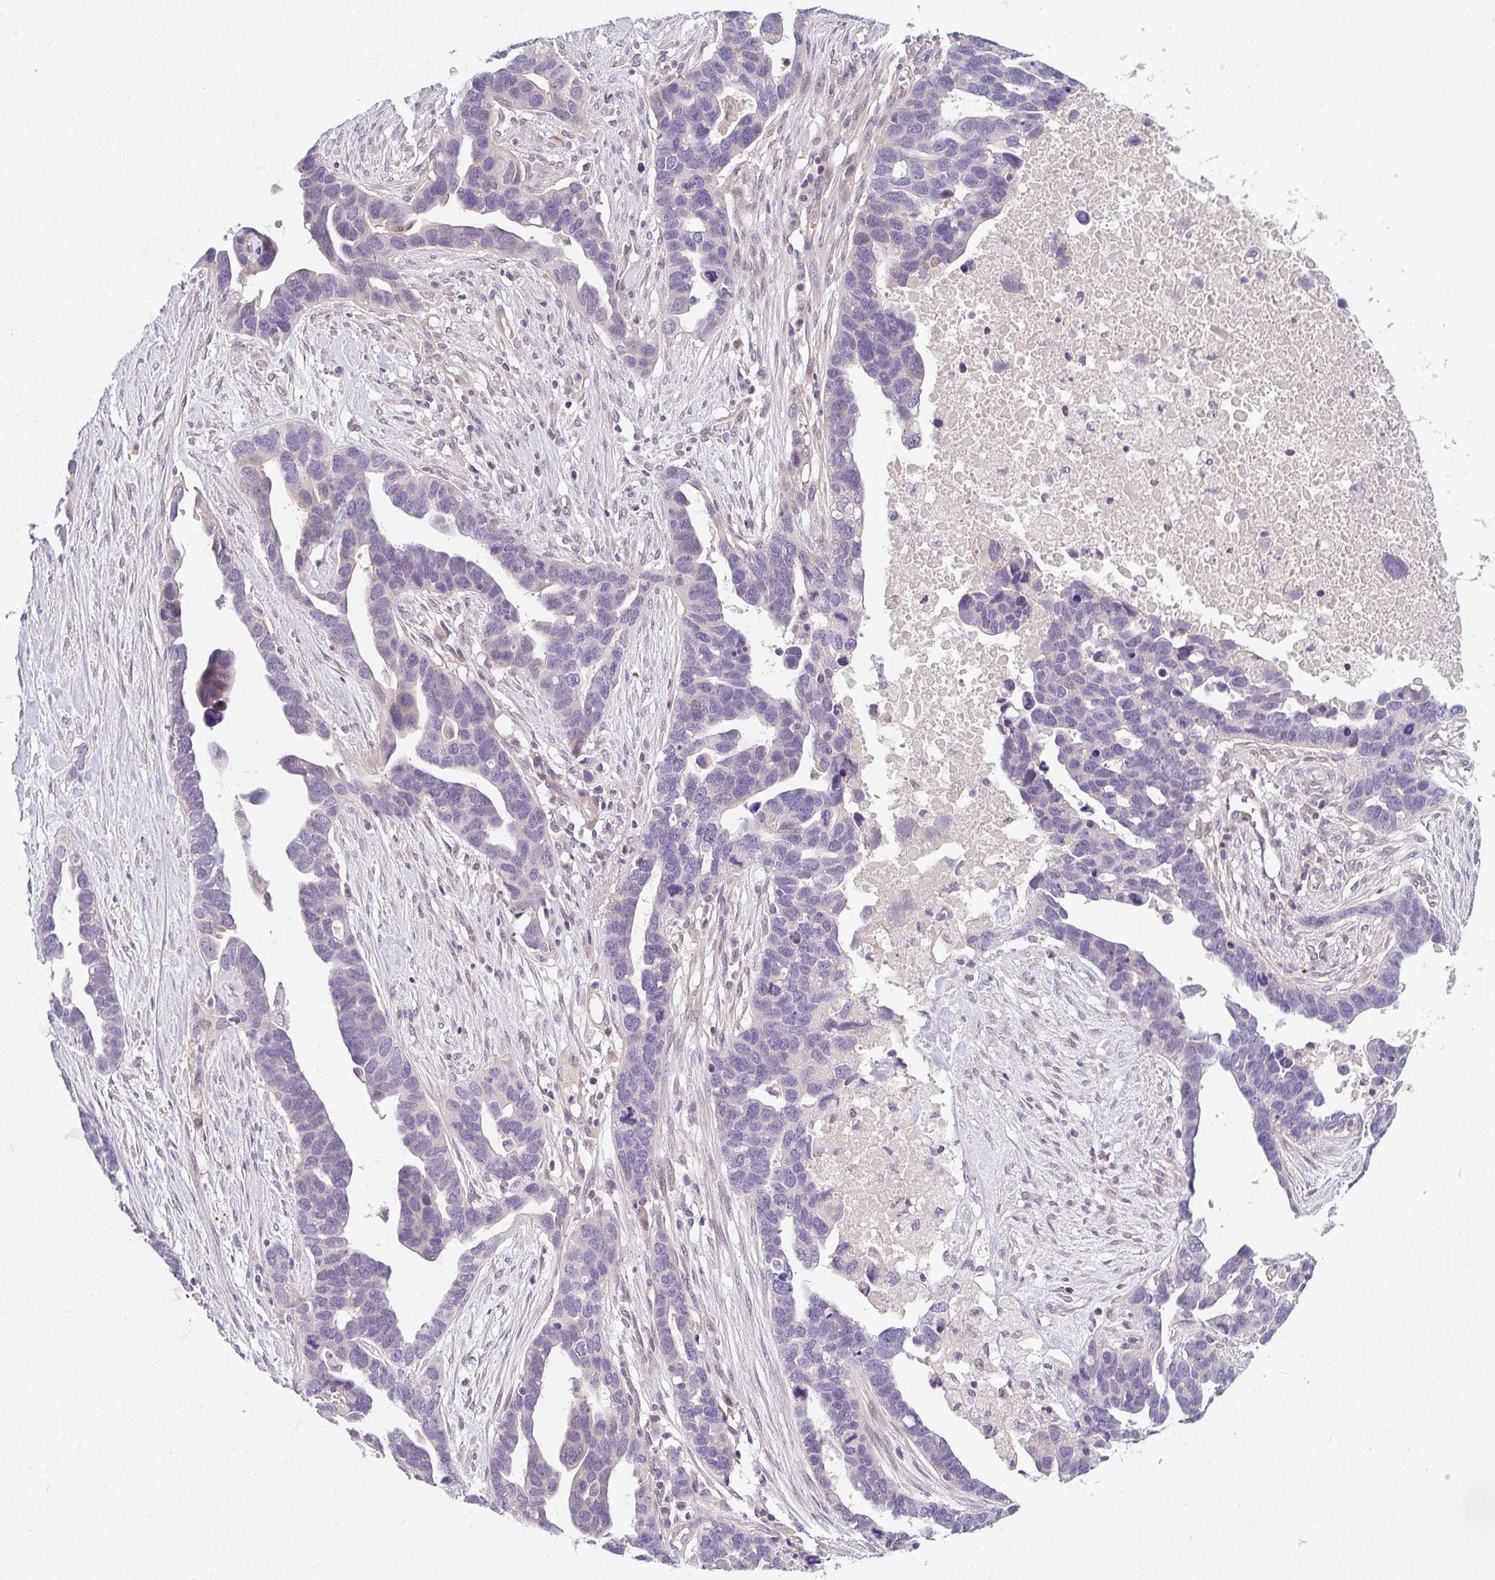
{"staining": {"intensity": "negative", "quantity": "none", "location": "none"}, "tissue": "ovarian cancer", "cell_type": "Tumor cells", "image_type": "cancer", "snomed": [{"axis": "morphology", "description": "Cystadenocarcinoma, serous, NOS"}, {"axis": "topography", "description": "Ovary"}], "caption": "A photomicrograph of human ovarian serous cystadenocarcinoma is negative for staining in tumor cells. The staining is performed using DAB (3,3'-diaminobenzidine) brown chromogen with nuclei counter-stained in using hematoxylin.", "gene": "TNFRSF10A", "patient": {"sex": "female", "age": 54}}